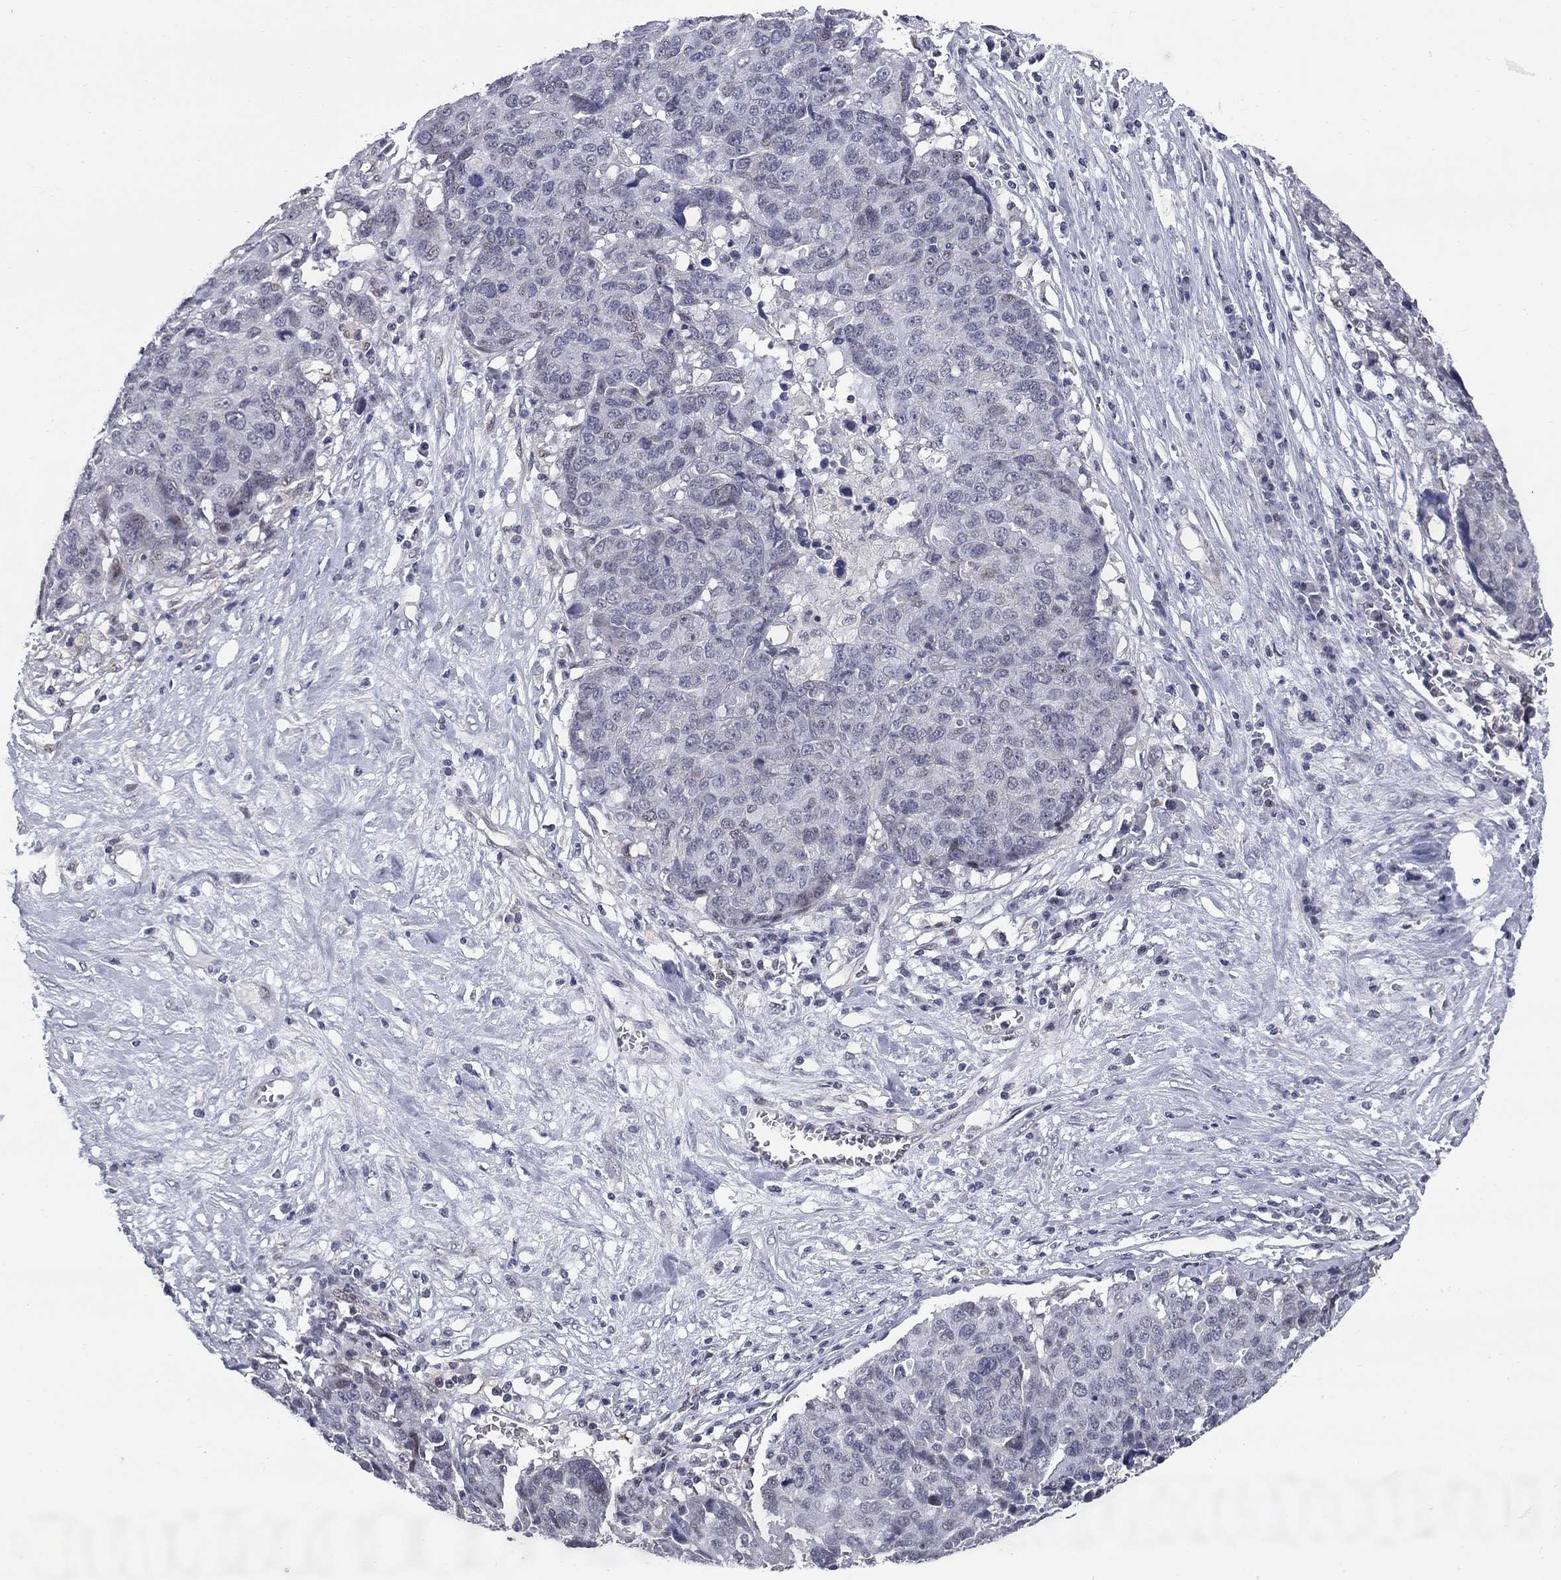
{"staining": {"intensity": "negative", "quantity": "none", "location": "none"}, "tissue": "ovarian cancer", "cell_type": "Tumor cells", "image_type": "cancer", "snomed": [{"axis": "morphology", "description": "Cystadenocarcinoma, serous, NOS"}, {"axis": "topography", "description": "Ovary"}], "caption": "This is a photomicrograph of IHC staining of serous cystadenocarcinoma (ovarian), which shows no staining in tumor cells.", "gene": "HTR4", "patient": {"sex": "female", "age": 87}}